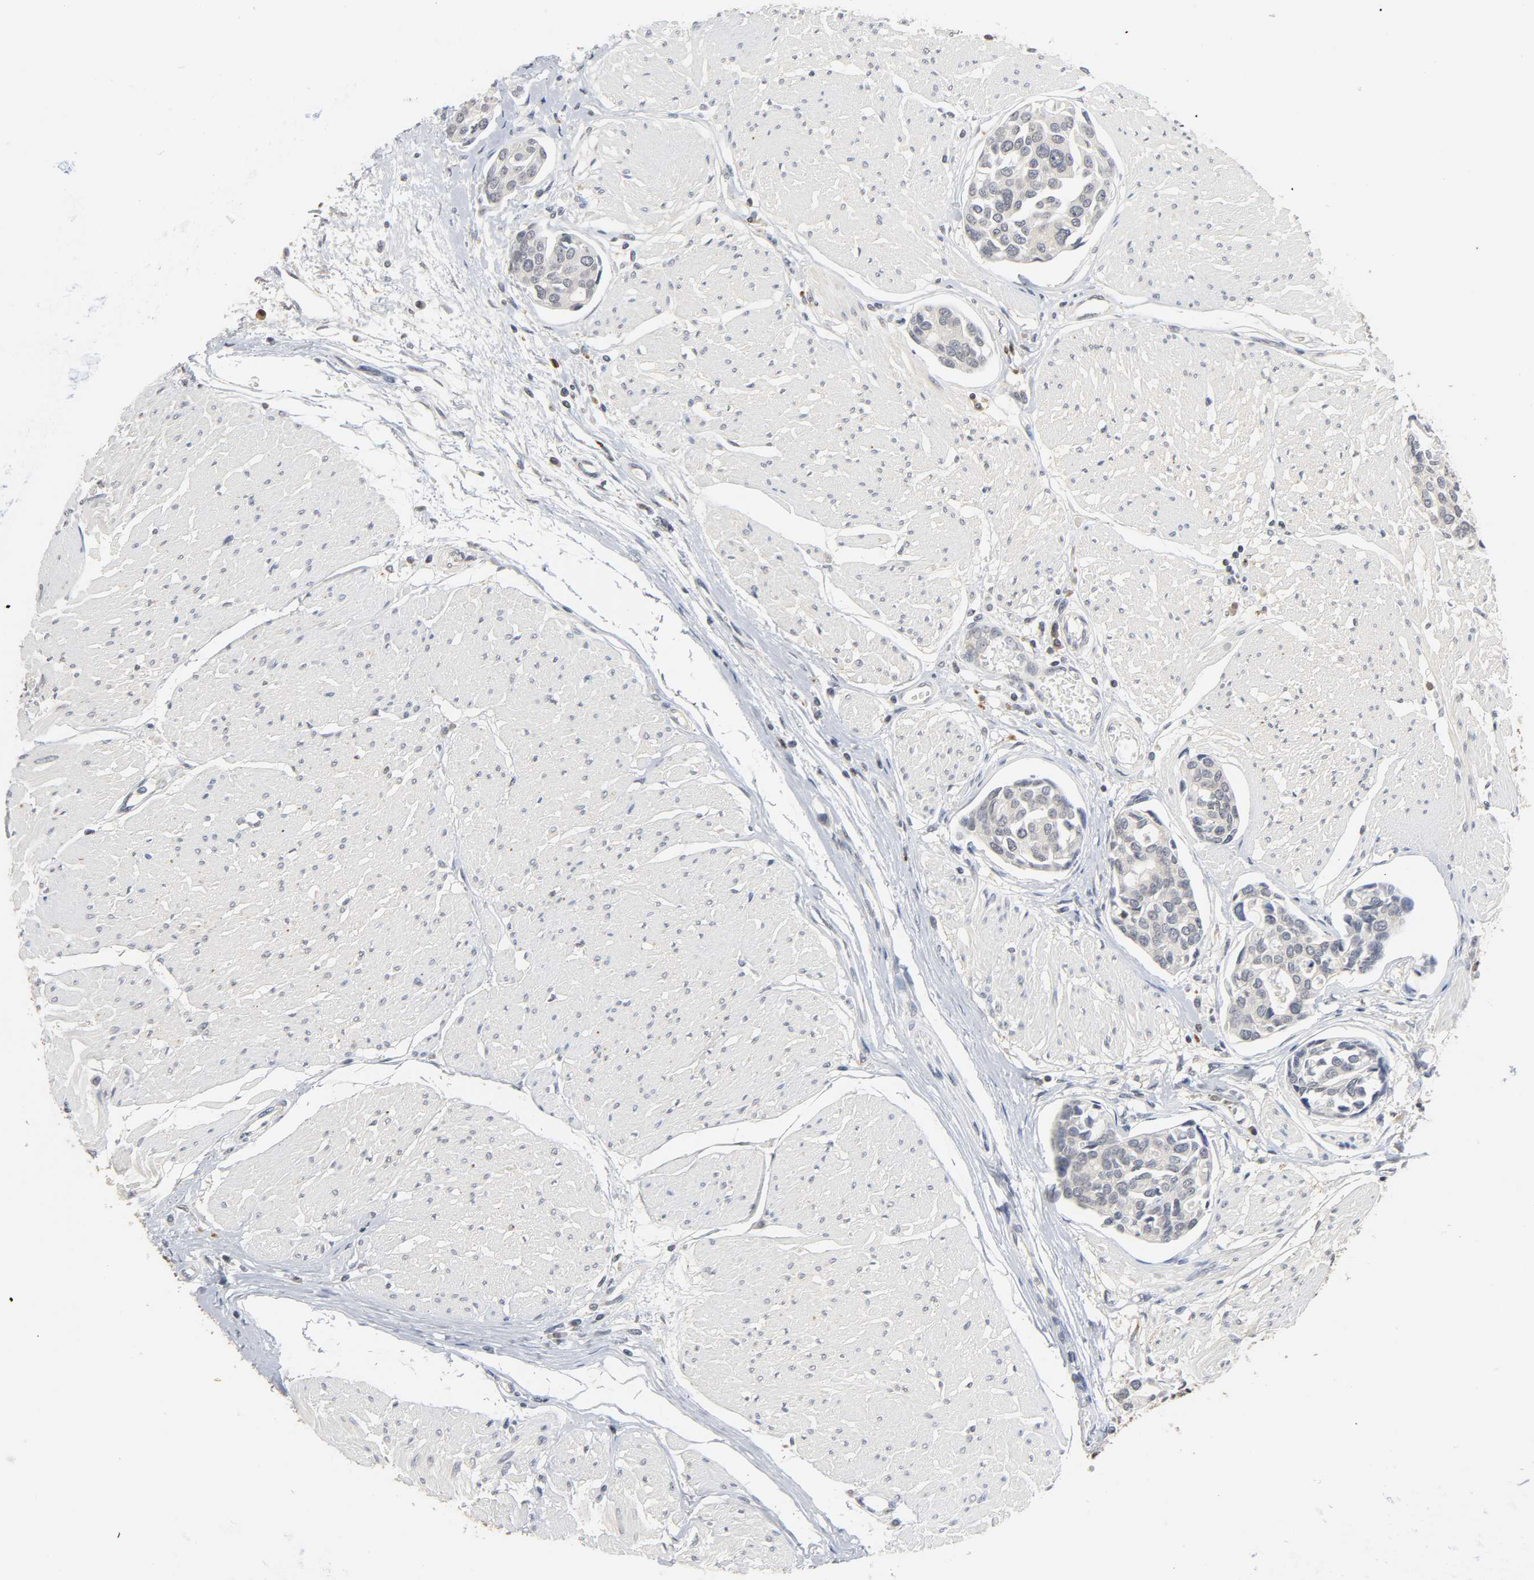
{"staining": {"intensity": "negative", "quantity": "none", "location": "none"}, "tissue": "urothelial cancer", "cell_type": "Tumor cells", "image_type": "cancer", "snomed": [{"axis": "morphology", "description": "Urothelial carcinoma, High grade"}, {"axis": "topography", "description": "Urinary bladder"}], "caption": "Immunohistochemistry (IHC) photomicrograph of human urothelial cancer stained for a protein (brown), which exhibits no staining in tumor cells.", "gene": "MIF", "patient": {"sex": "male", "age": 78}}